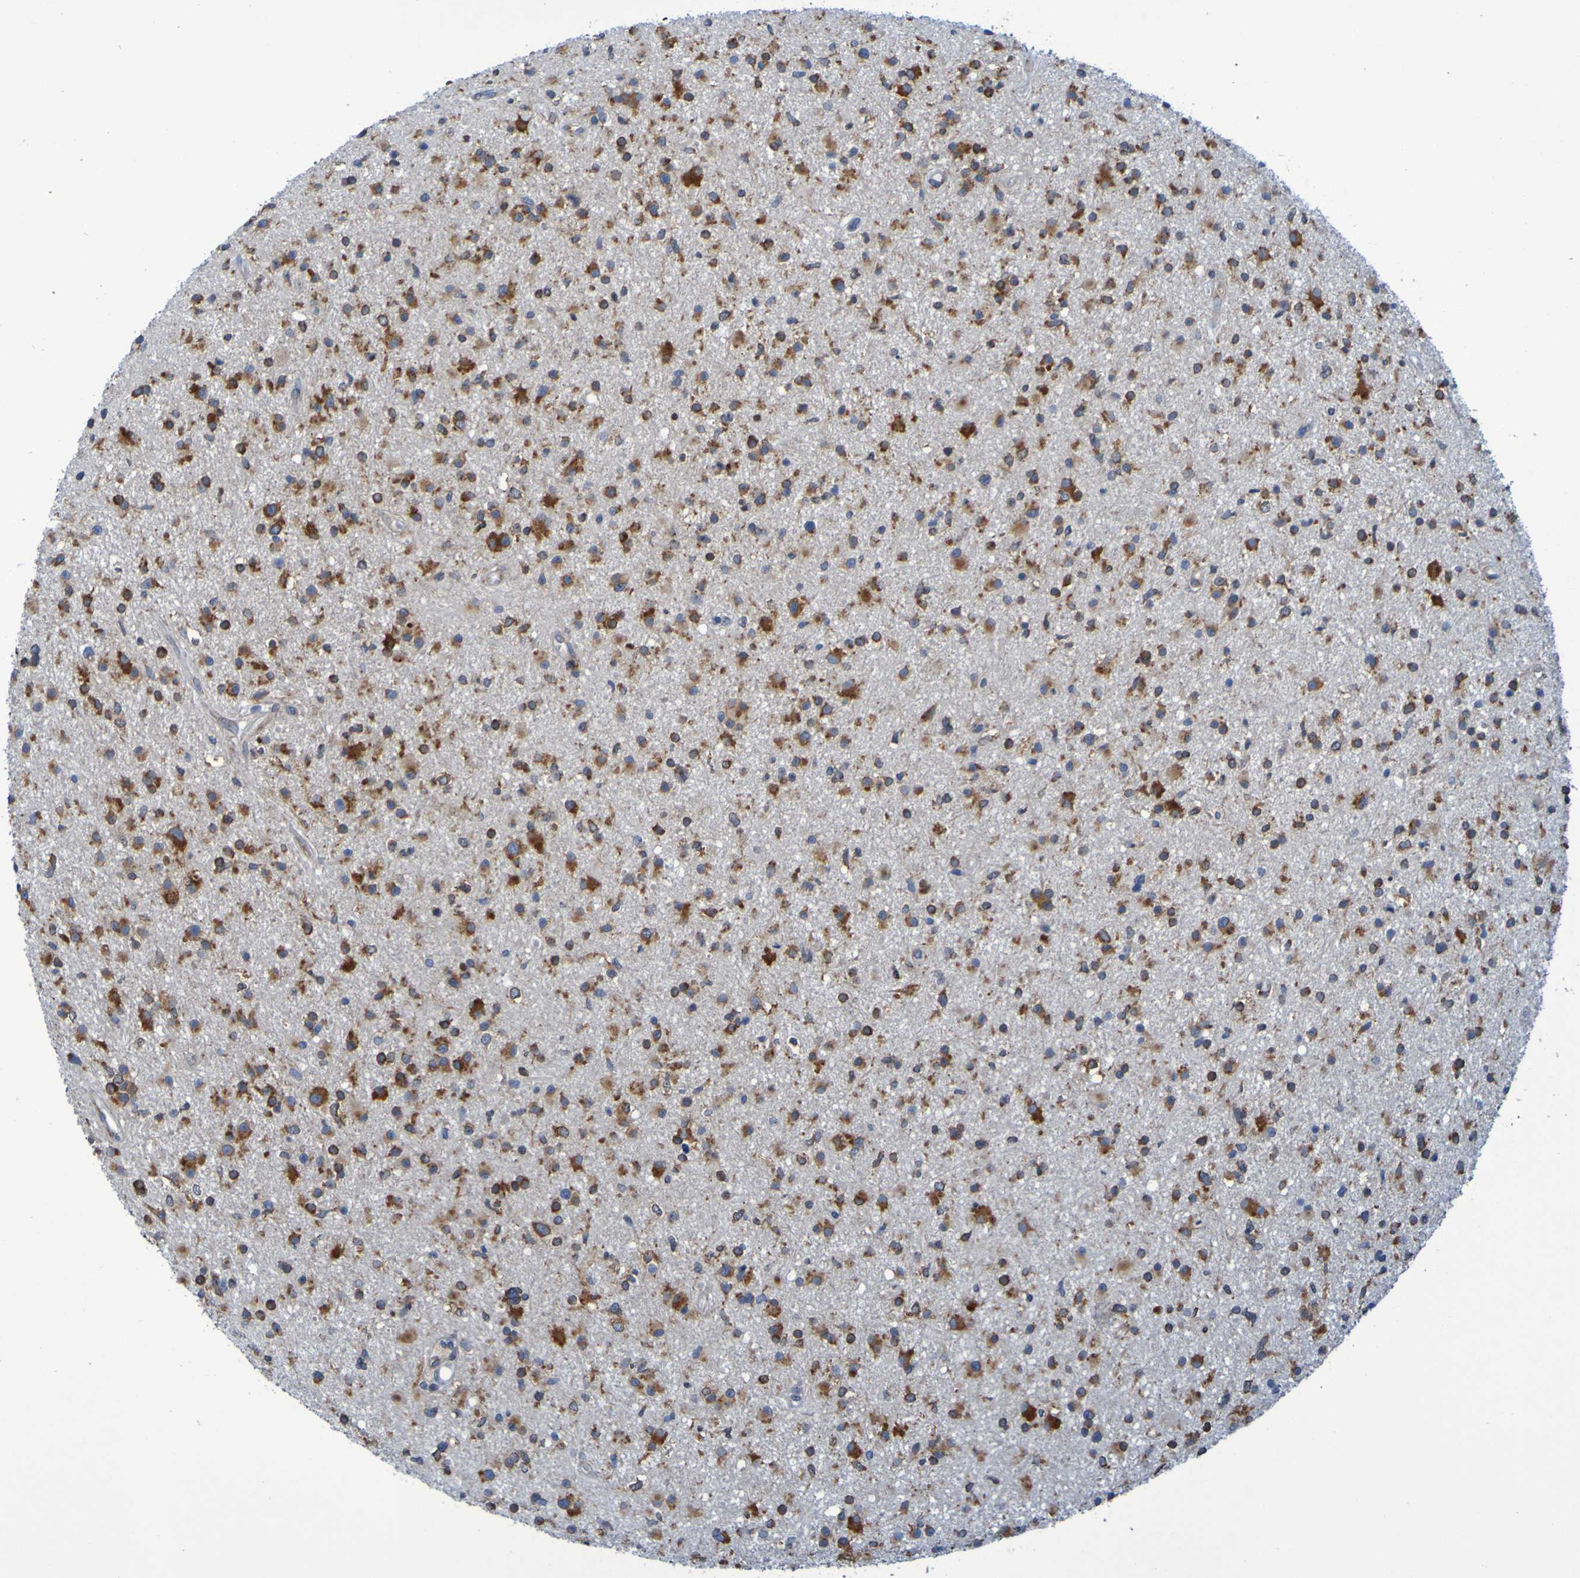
{"staining": {"intensity": "moderate", "quantity": ">75%", "location": "cytoplasmic/membranous"}, "tissue": "glioma", "cell_type": "Tumor cells", "image_type": "cancer", "snomed": [{"axis": "morphology", "description": "Glioma, malignant, High grade"}, {"axis": "topography", "description": "Brain"}], "caption": "Glioma stained with a protein marker demonstrates moderate staining in tumor cells.", "gene": "FKBP3", "patient": {"sex": "male", "age": 33}}